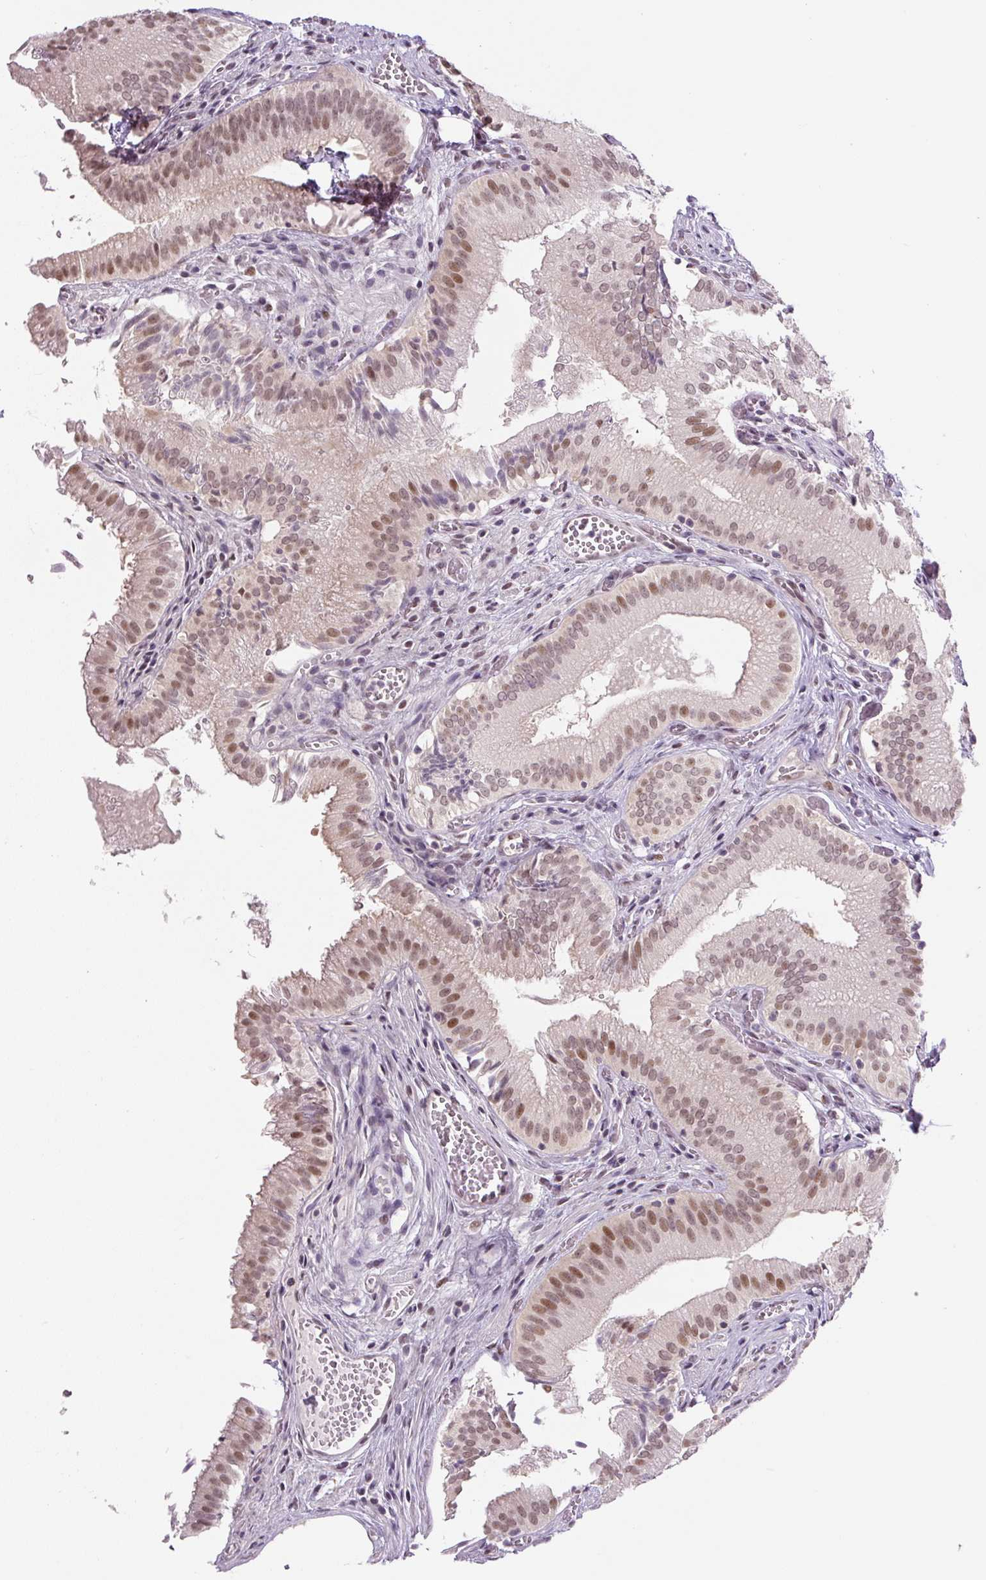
{"staining": {"intensity": "moderate", "quantity": ">75%", "location": "nuclear"}, "tissue": "gallbladder", "cell_type": "Glandular cells", "image_type": "normal", "snomed": [{"axis": "morphology", "description": "Normal tissue, NOS"}, {"axis": "topography", "description": "Gallbladder"}, {"axis": "topography", "description": "Peripheral nerve tissue"}], "caption": "Glandular cells exhibit moderate nuclear positivity in approximately >75% of cells in normal gallbladder. (DAB (3,3'-diaminobenzidine) = brown stain, brightfield microscopy at high magnification).", "gene": "TCFL5", "patient": {"sex": "male", "age": 17}}